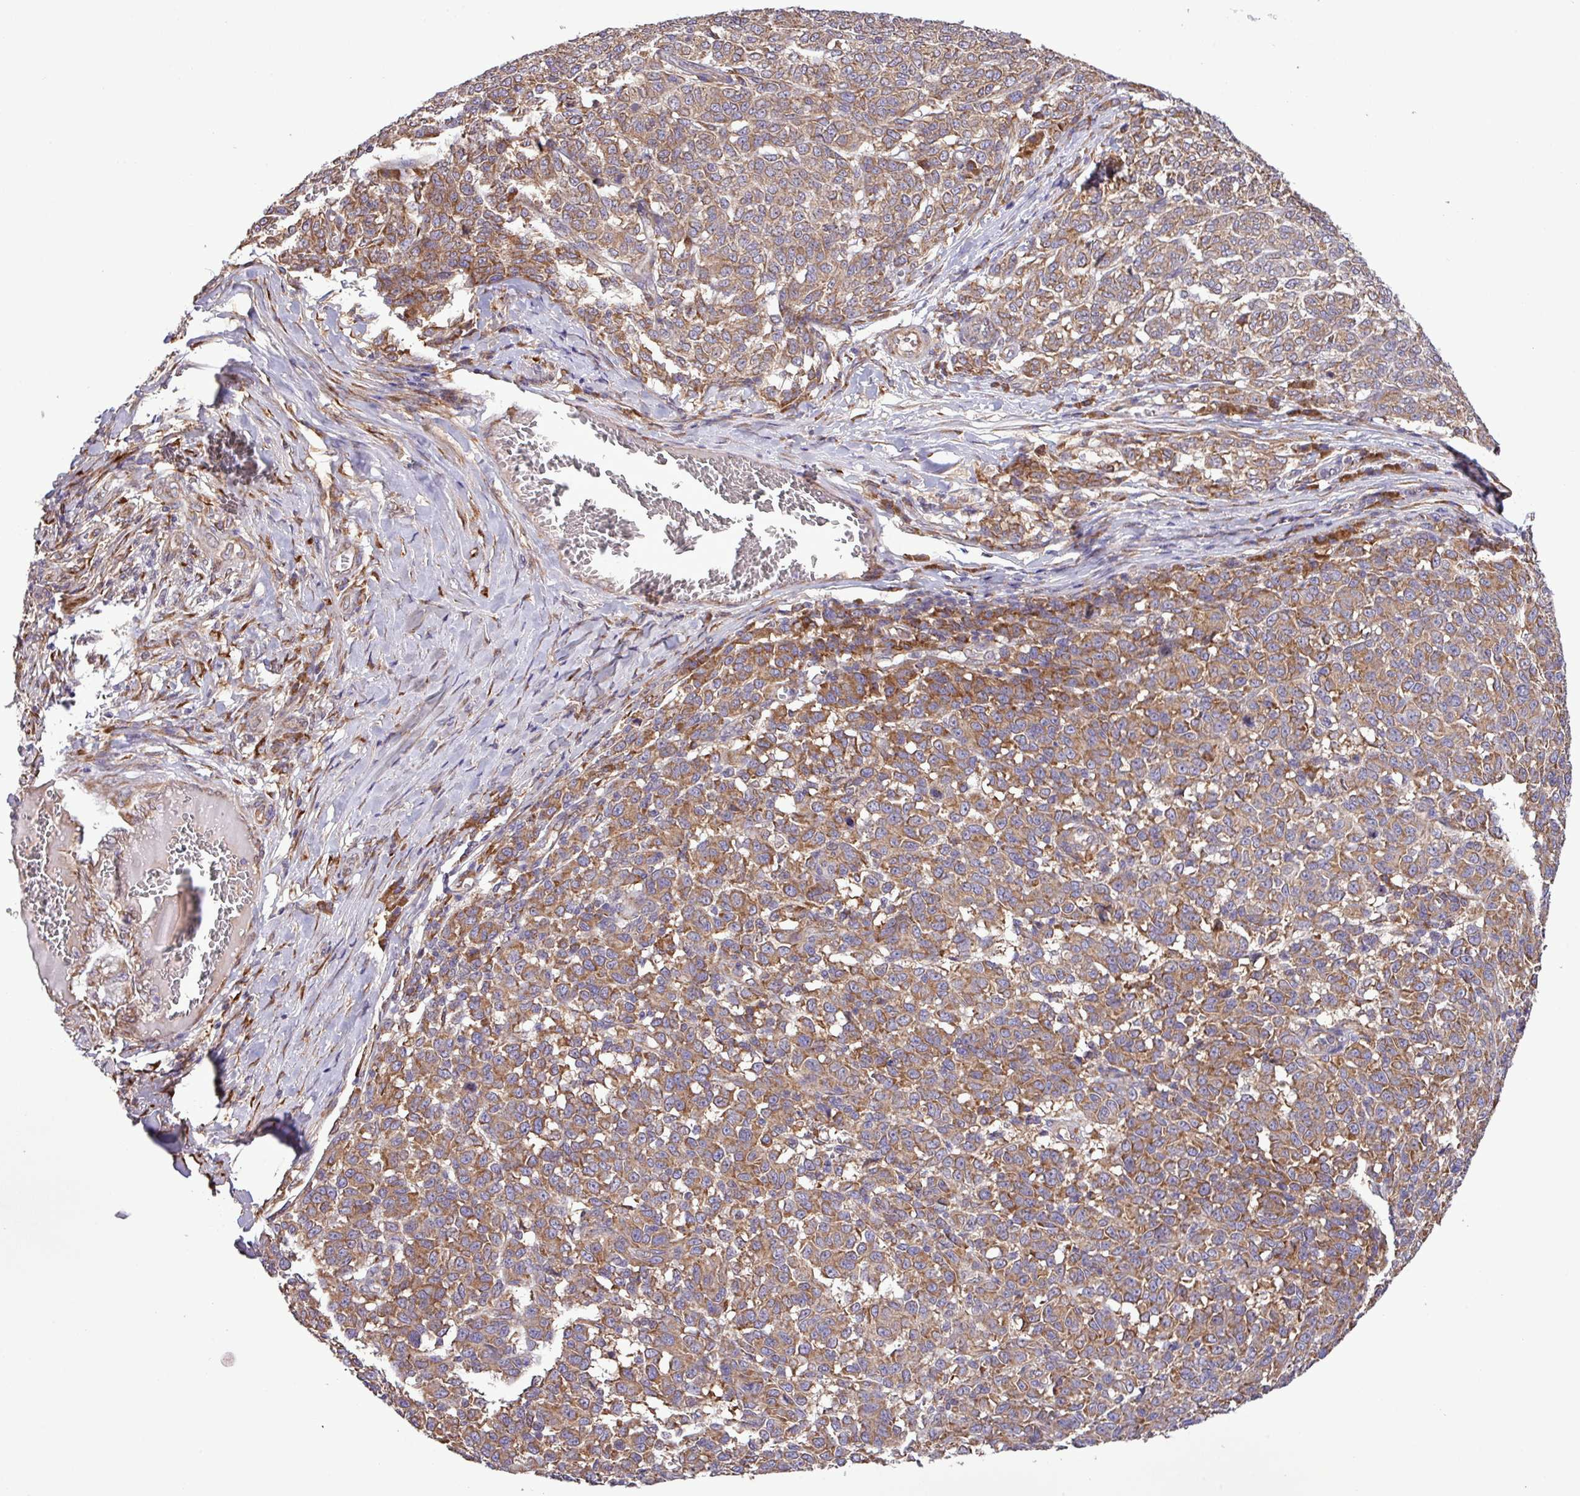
{"staining": {"intensity": "moderate", "quantity": ">75%", "location": "cytoplasmic/membranous"}, "tissue": "melanoma", "cell_type": "Tumor cells", "image_type": "cancer", "snomed": [{"axis": "morphology", "description": "Malignant melanoma, NOS"}, {"axis": "topography", "description": "Skin"}], "caption": "Human melanoma stained for a protein (brown) shows moderate cytoplasmic/membranous positive positivity in about >75% of tumor cells.", "gene": "MEGF6", "patient": {"sex": "male", "age": 49}}